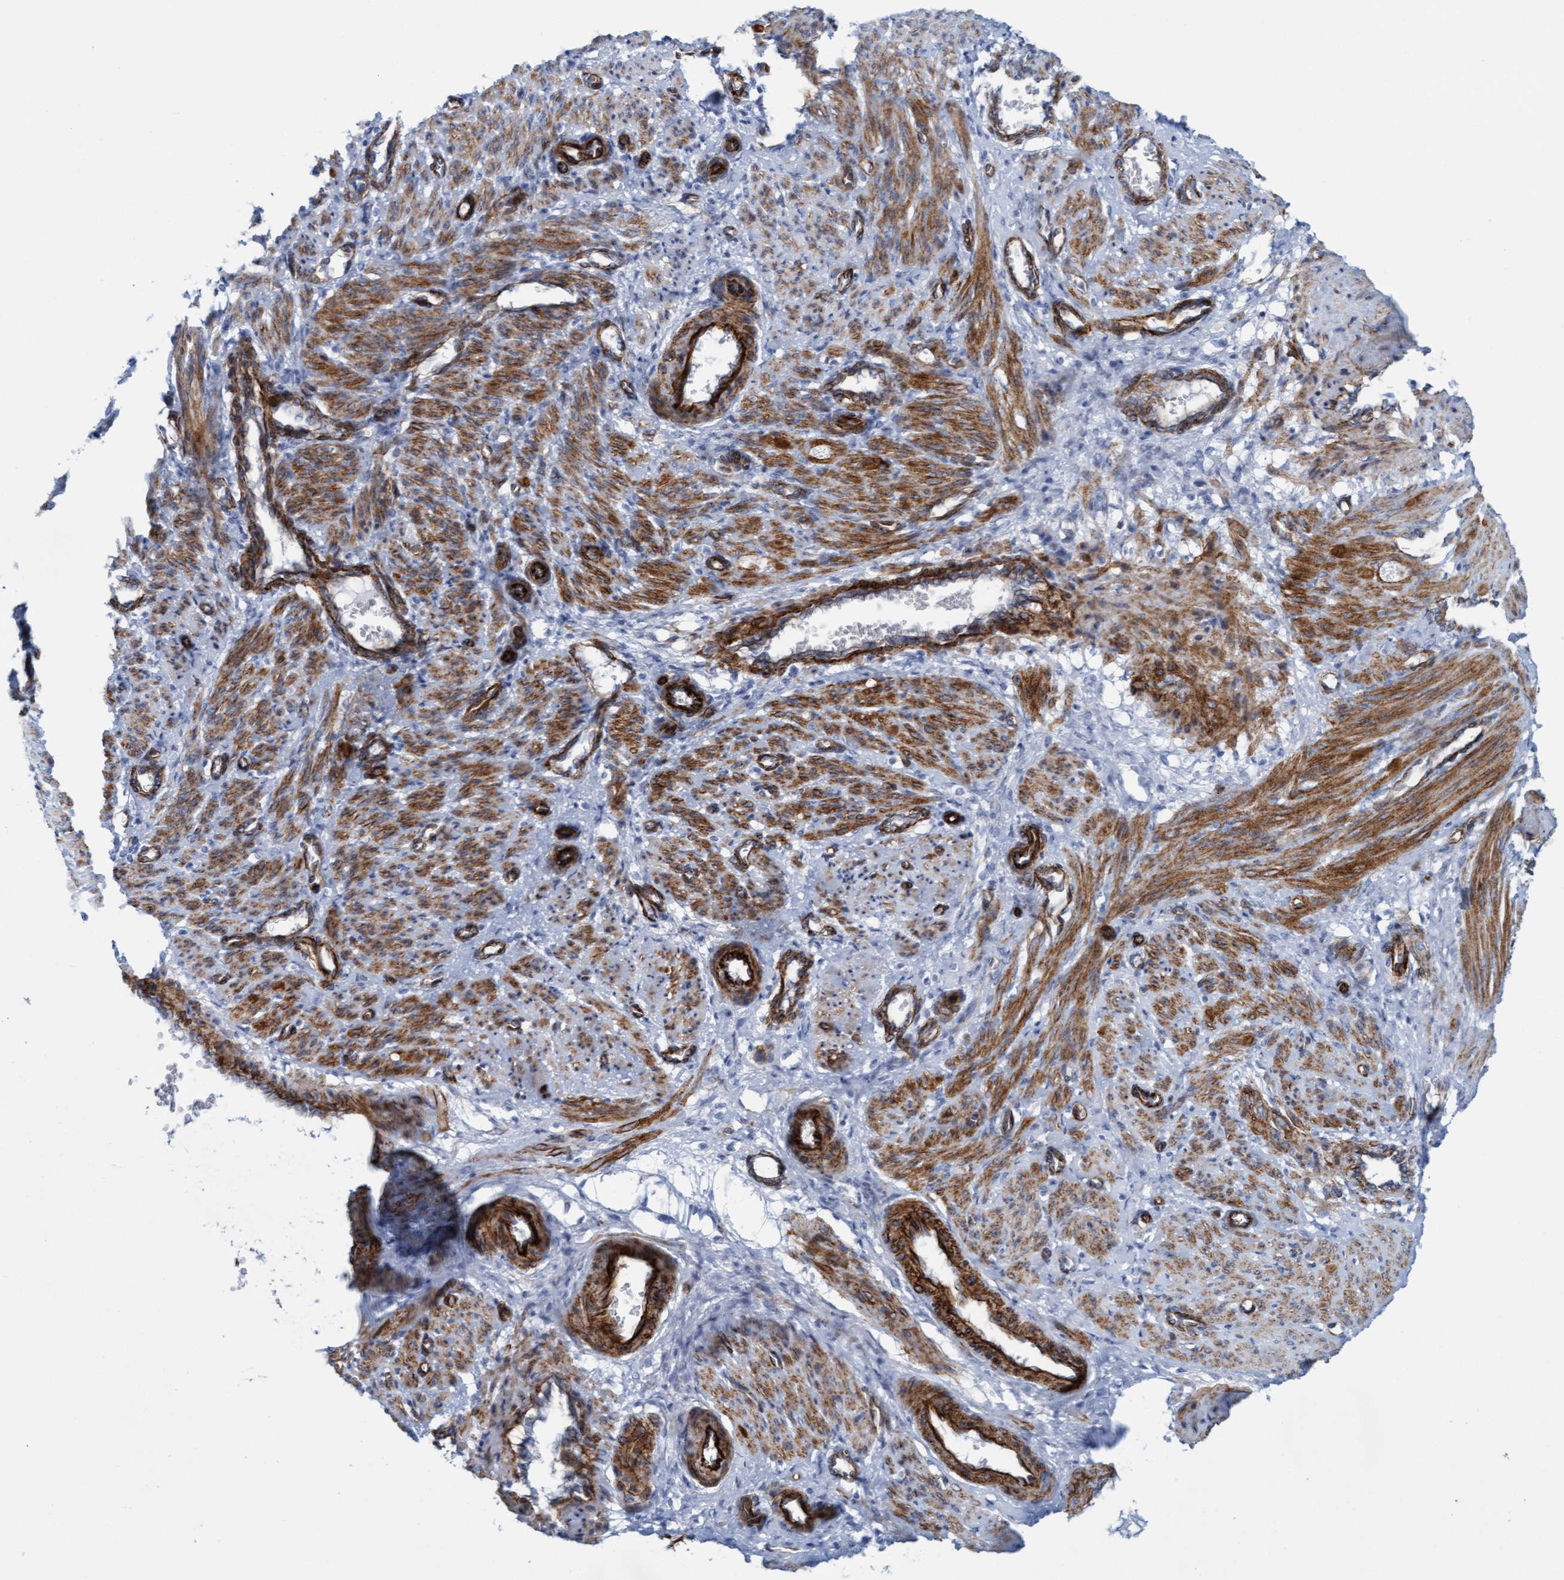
{"staining": {"intensity": "moderate", "quantity": ">75%", "location": "cytoplasmic/membranous"}, "tissue": "smooth muscle", "cell_type": "Smooth muscle cells", "image_type": "normal", "snomed": [{"axis": "morphology", "description": "Normal tissue, NOS"}, {"axis": "topography", "description": "Endometrium"}], "caption": "The immunohistochemical stain labels moderate cytoplasmic/membranous expression in smooth muscle cells of benign smooth muscle. Using DAB (3,3'-diaminobenzidine) (brown) and hematoxylin (blue) stains, captured at high magnification using brightfield microscopy.", "gene": "MTFR1", "patient": {"sex": "female", "age": 33}}